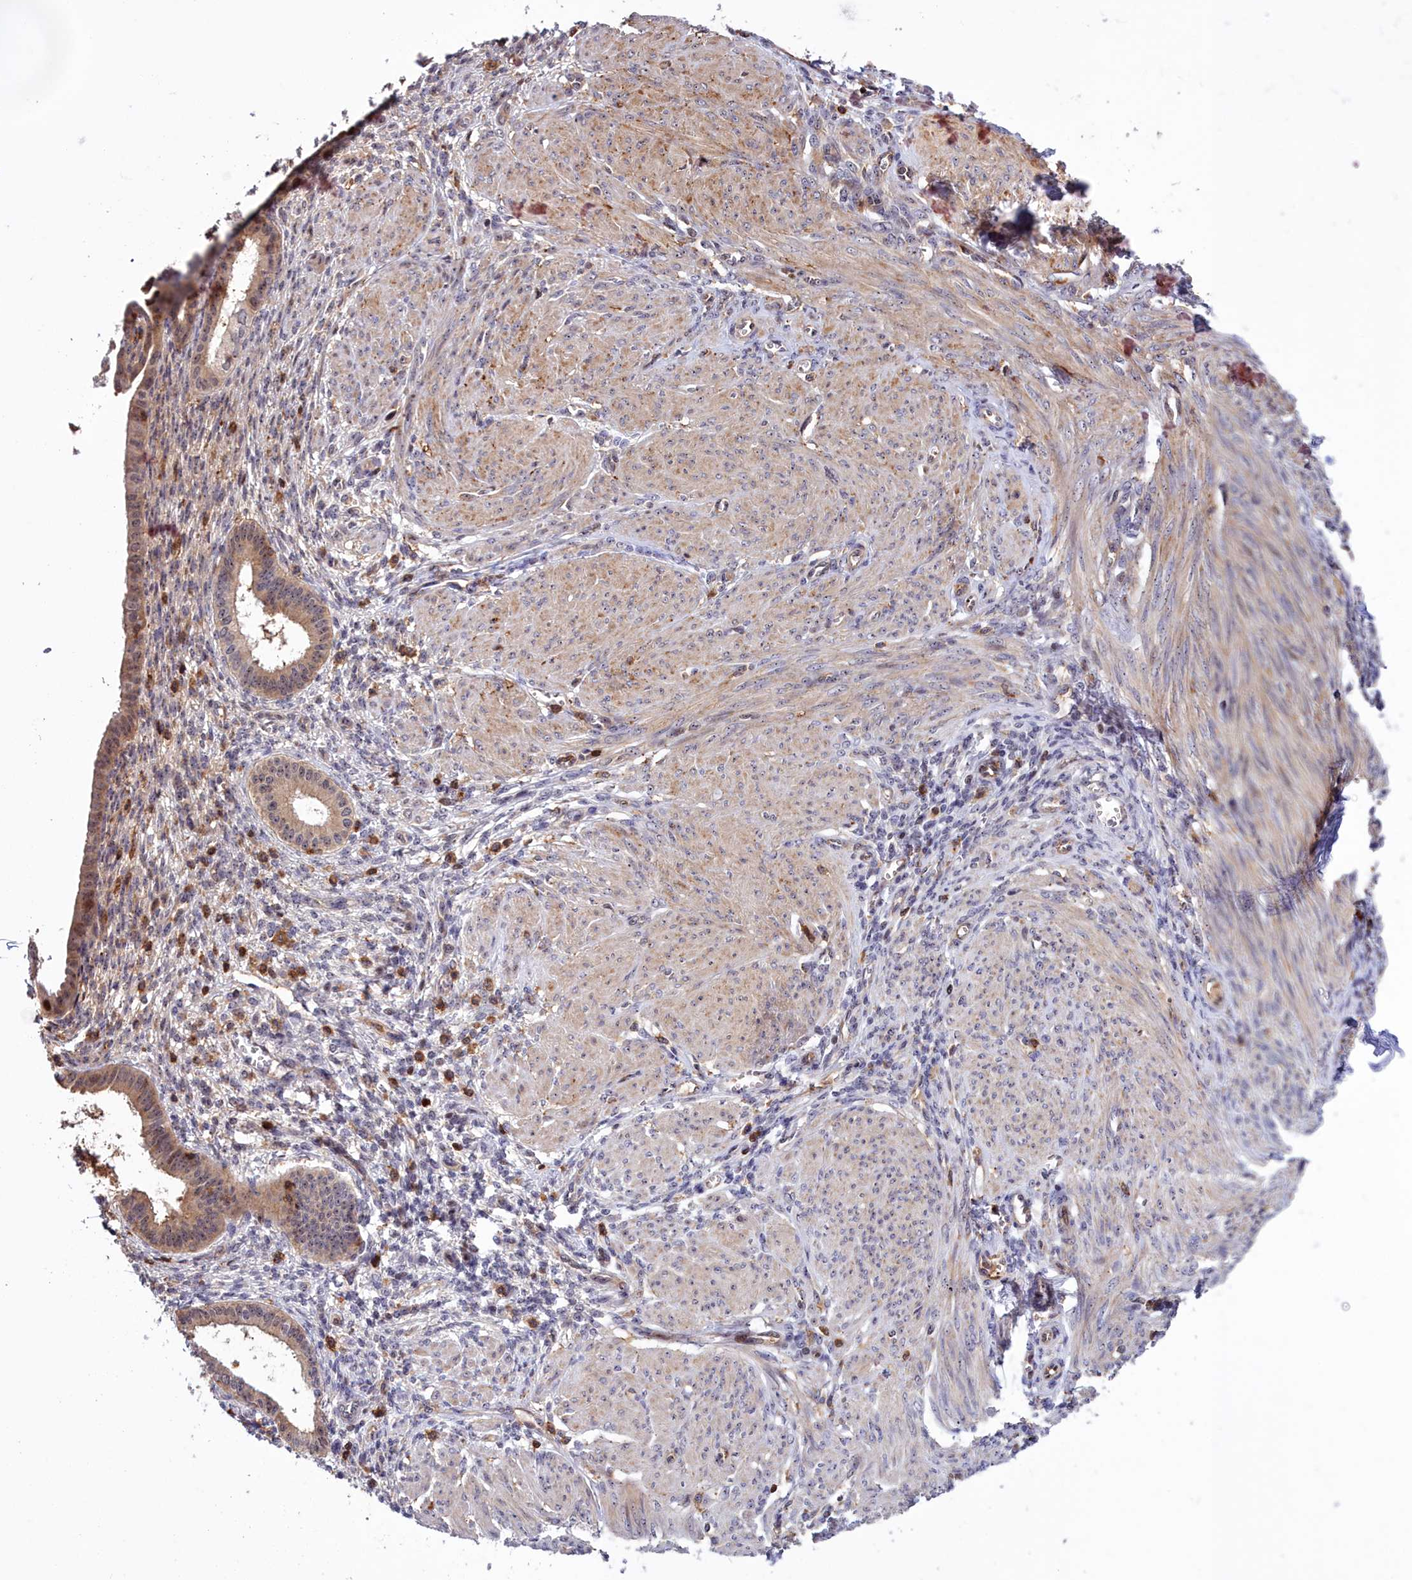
{"staining": {"intensity": "negative", "quantity": "none", "location": "none"}, "tissue": "endometrium", "cell_type": "Cells in endometrial stroma", "image_type": "normal", "snomed": [{"axis": "morphology", "description": "Normal tissue, NOS"}, {"axis": "topography", "description": "Endometrium"}], "caption": "High magnification brightfield microscopy of unremarkable endometrium stained with DAB (3,3'-diaminobenzidine) (brown) and counterstained with hematoxylin (blue): cells in endometrial stroma show no significant expression. Brightfield microscopy of immunohistochemistry (IHC) stained with DAB (brown) and hematoxylin (blue), captured at high magnification.", "gene": "NEURL4", "patient": {"sex": "female", "age": 72}}